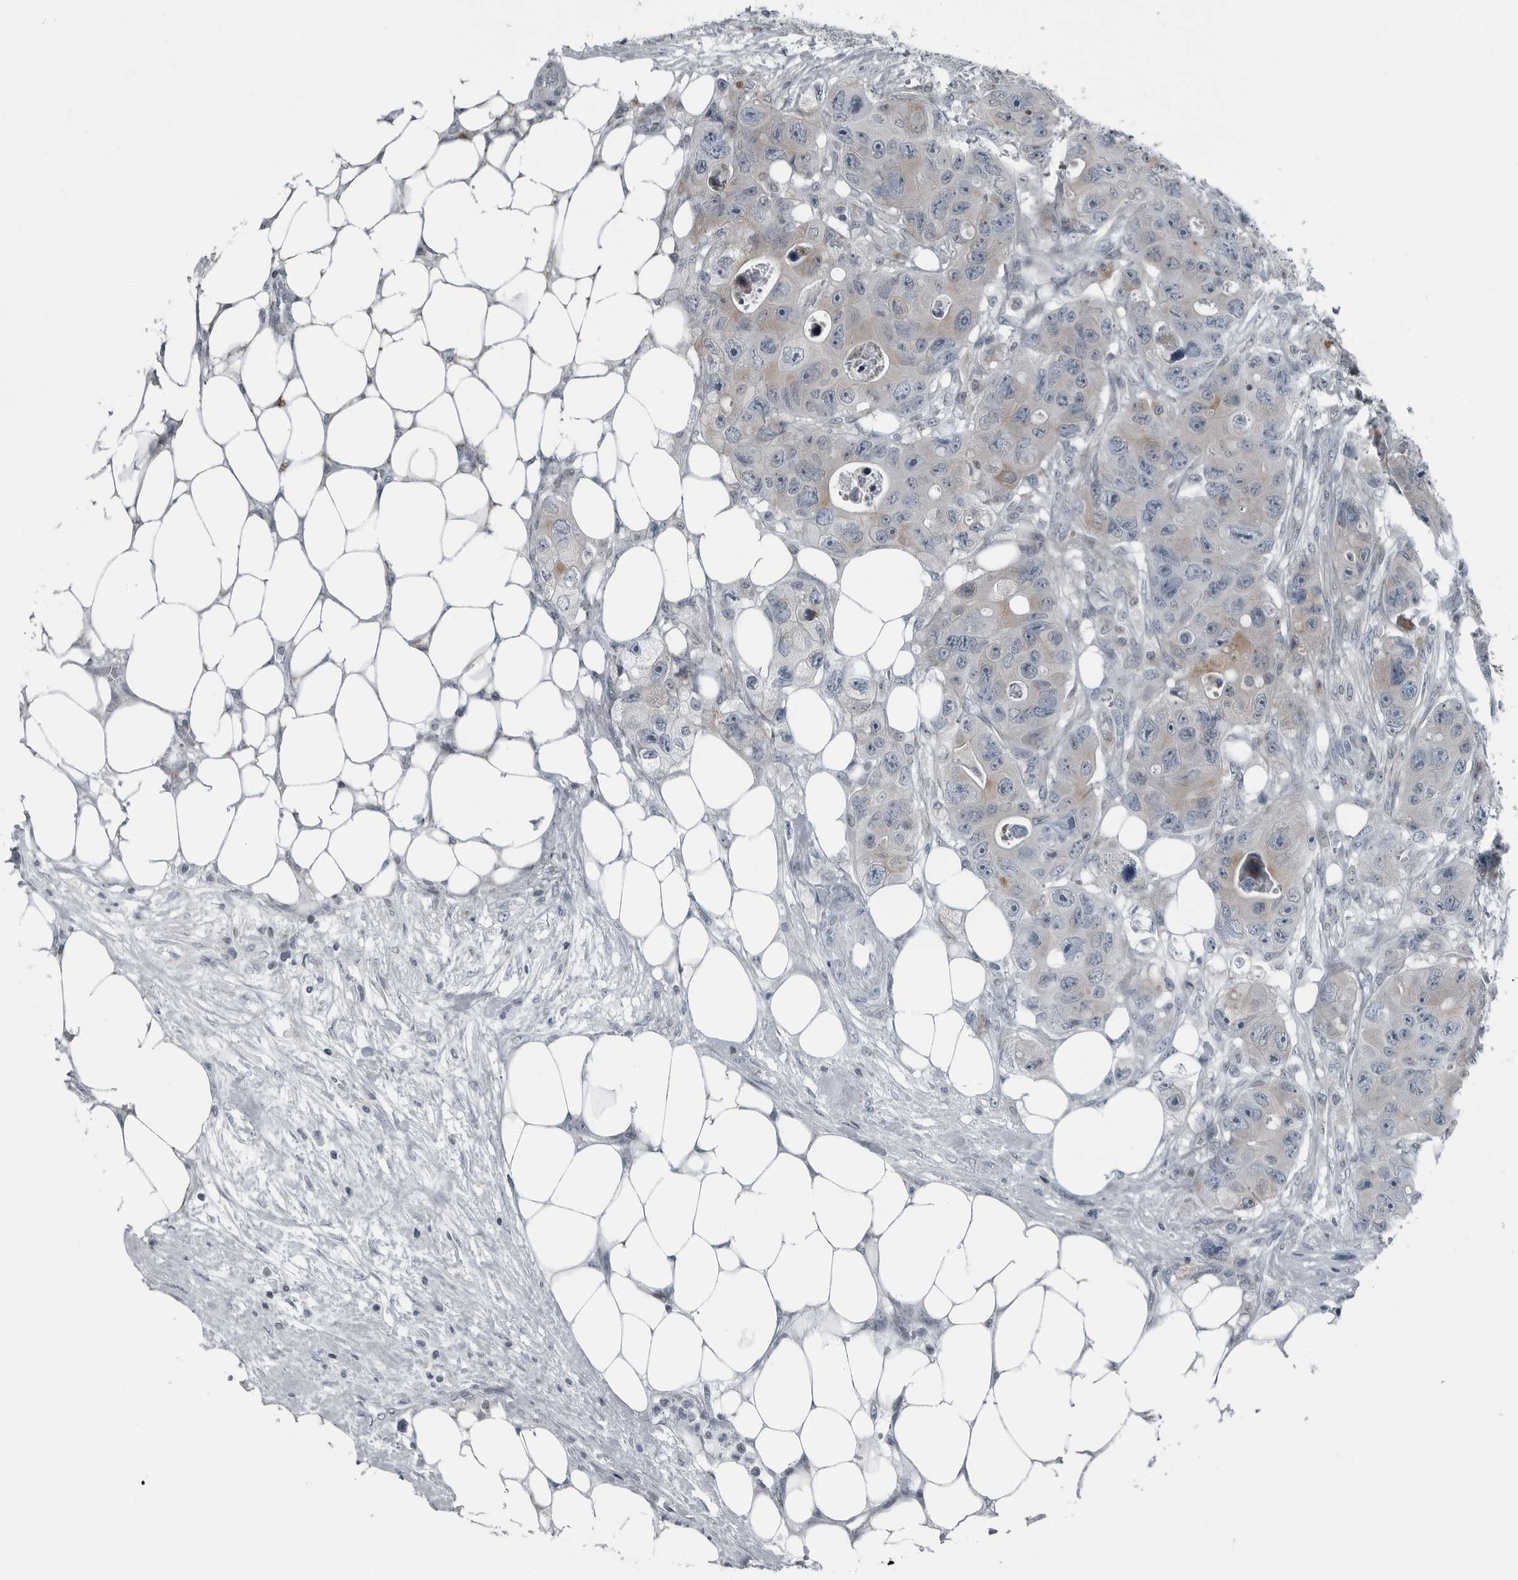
{"staining": {"intensity": "negative", "quantity": "none", "location": "none"}, "tissue": "colorectal cancer", "cell_type": "Tumor cells", "image_type": "cancer", "snomed": [{"axis": "morphology", "description": "Adenocarcinoma, NOS"}, {"axis": "topography", "description": "Colon"}], "caption": "The image demonstrates no significant positivity in tumor cells of colorectal cancer. (Brightfield microscopy of DAB IHC at high magnification).", "gene": "GAK", "patient": {"sex": "female", "age": 46}}